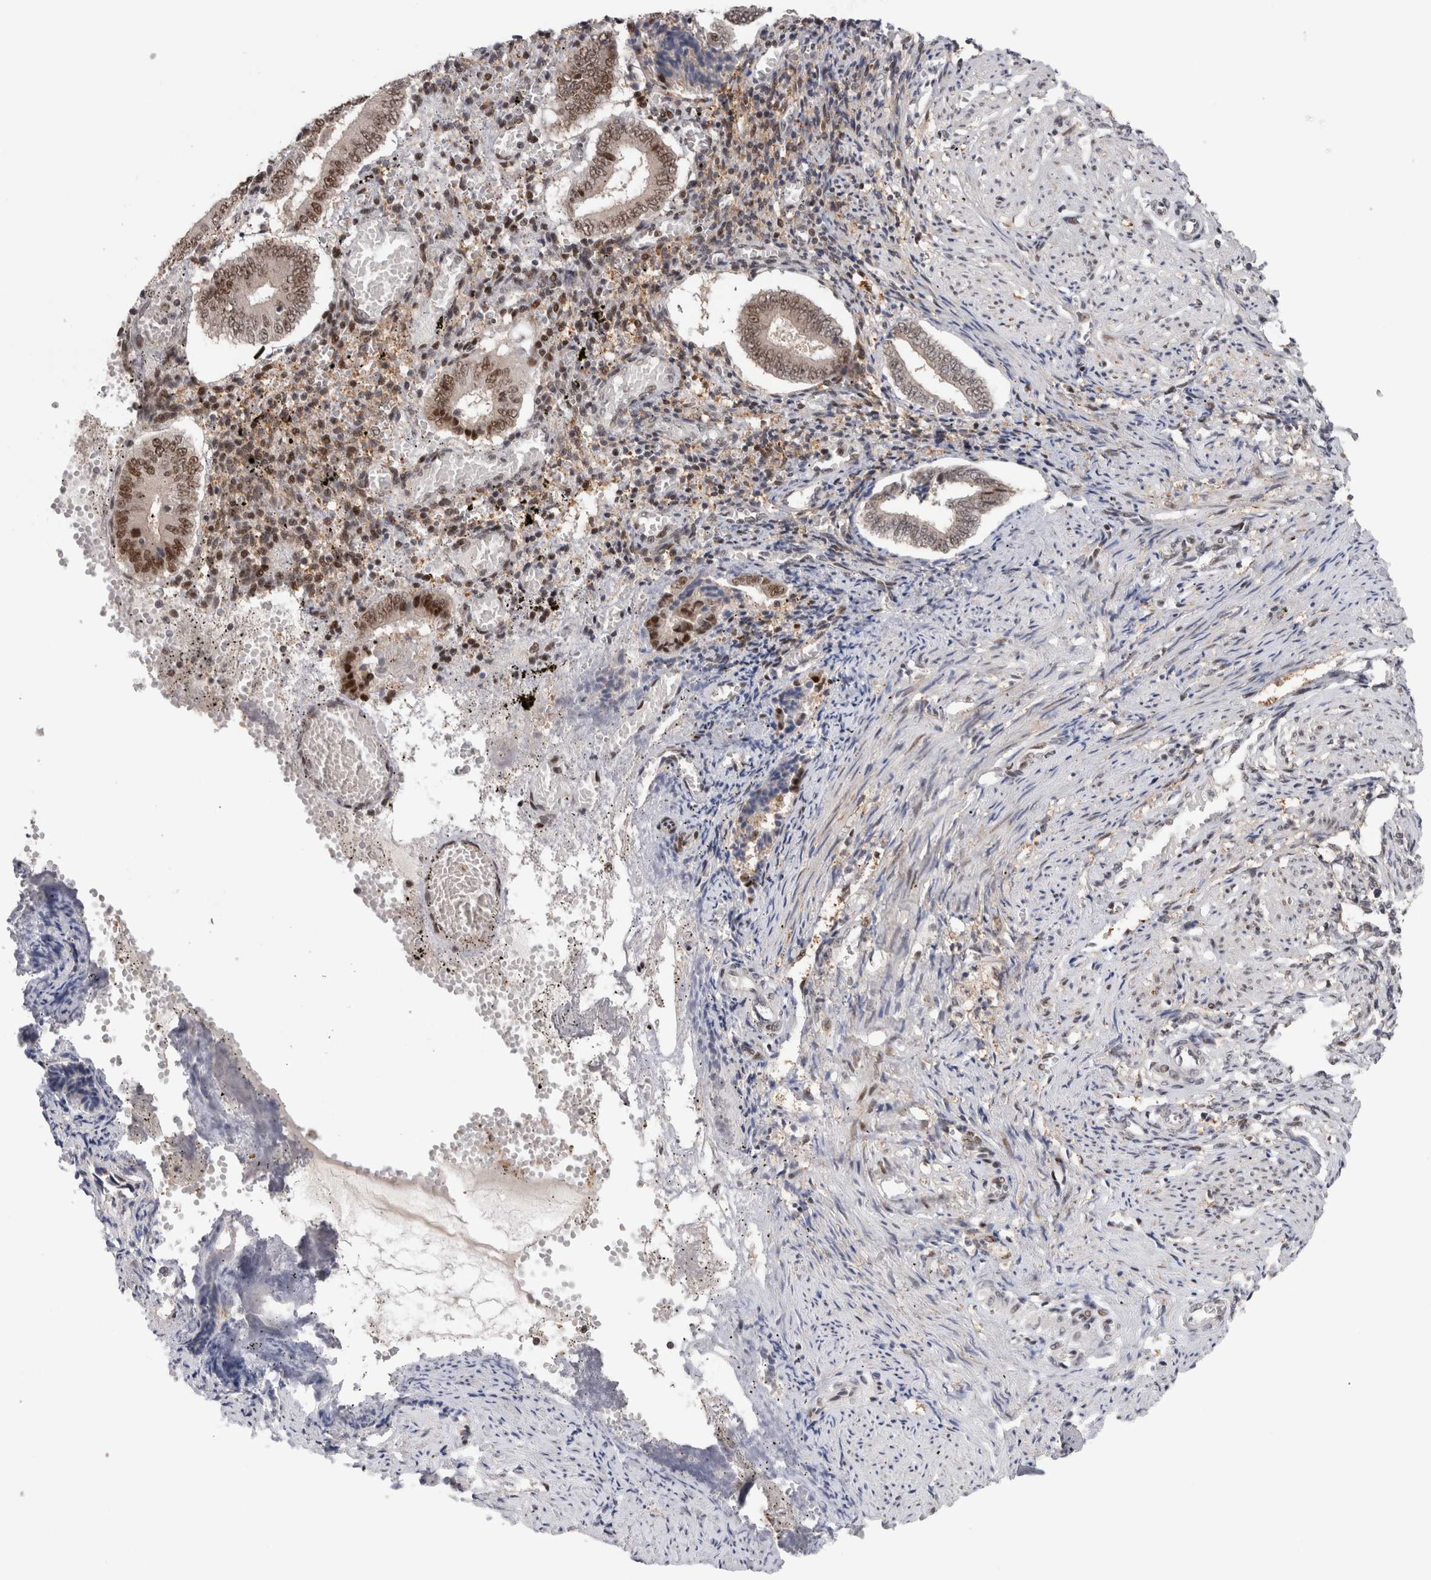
{"staining": {"intensity": "weak", "quantity": ">75%", "location": "nuclear"}, "tissue": "endometrium", "cell_type": "Cells in endometrial stroma", "image_type": "normal", "snomed": [{"axis": "morphology", "description": "Normal tissue, NOS"}, {"axis": "topography", "description": "Endometrium"}], "caption": "Protein analysis of unremarkable endometrium exhibits weak nuclear staining in approximately >75% of cells in endometrial stroma. (DAB (3,3'-diaminobenzidine) IHC with brightfield microscopy, high magnification).", "gene": "ZNF521", "patient": {"sex": "female", "age": 42}}